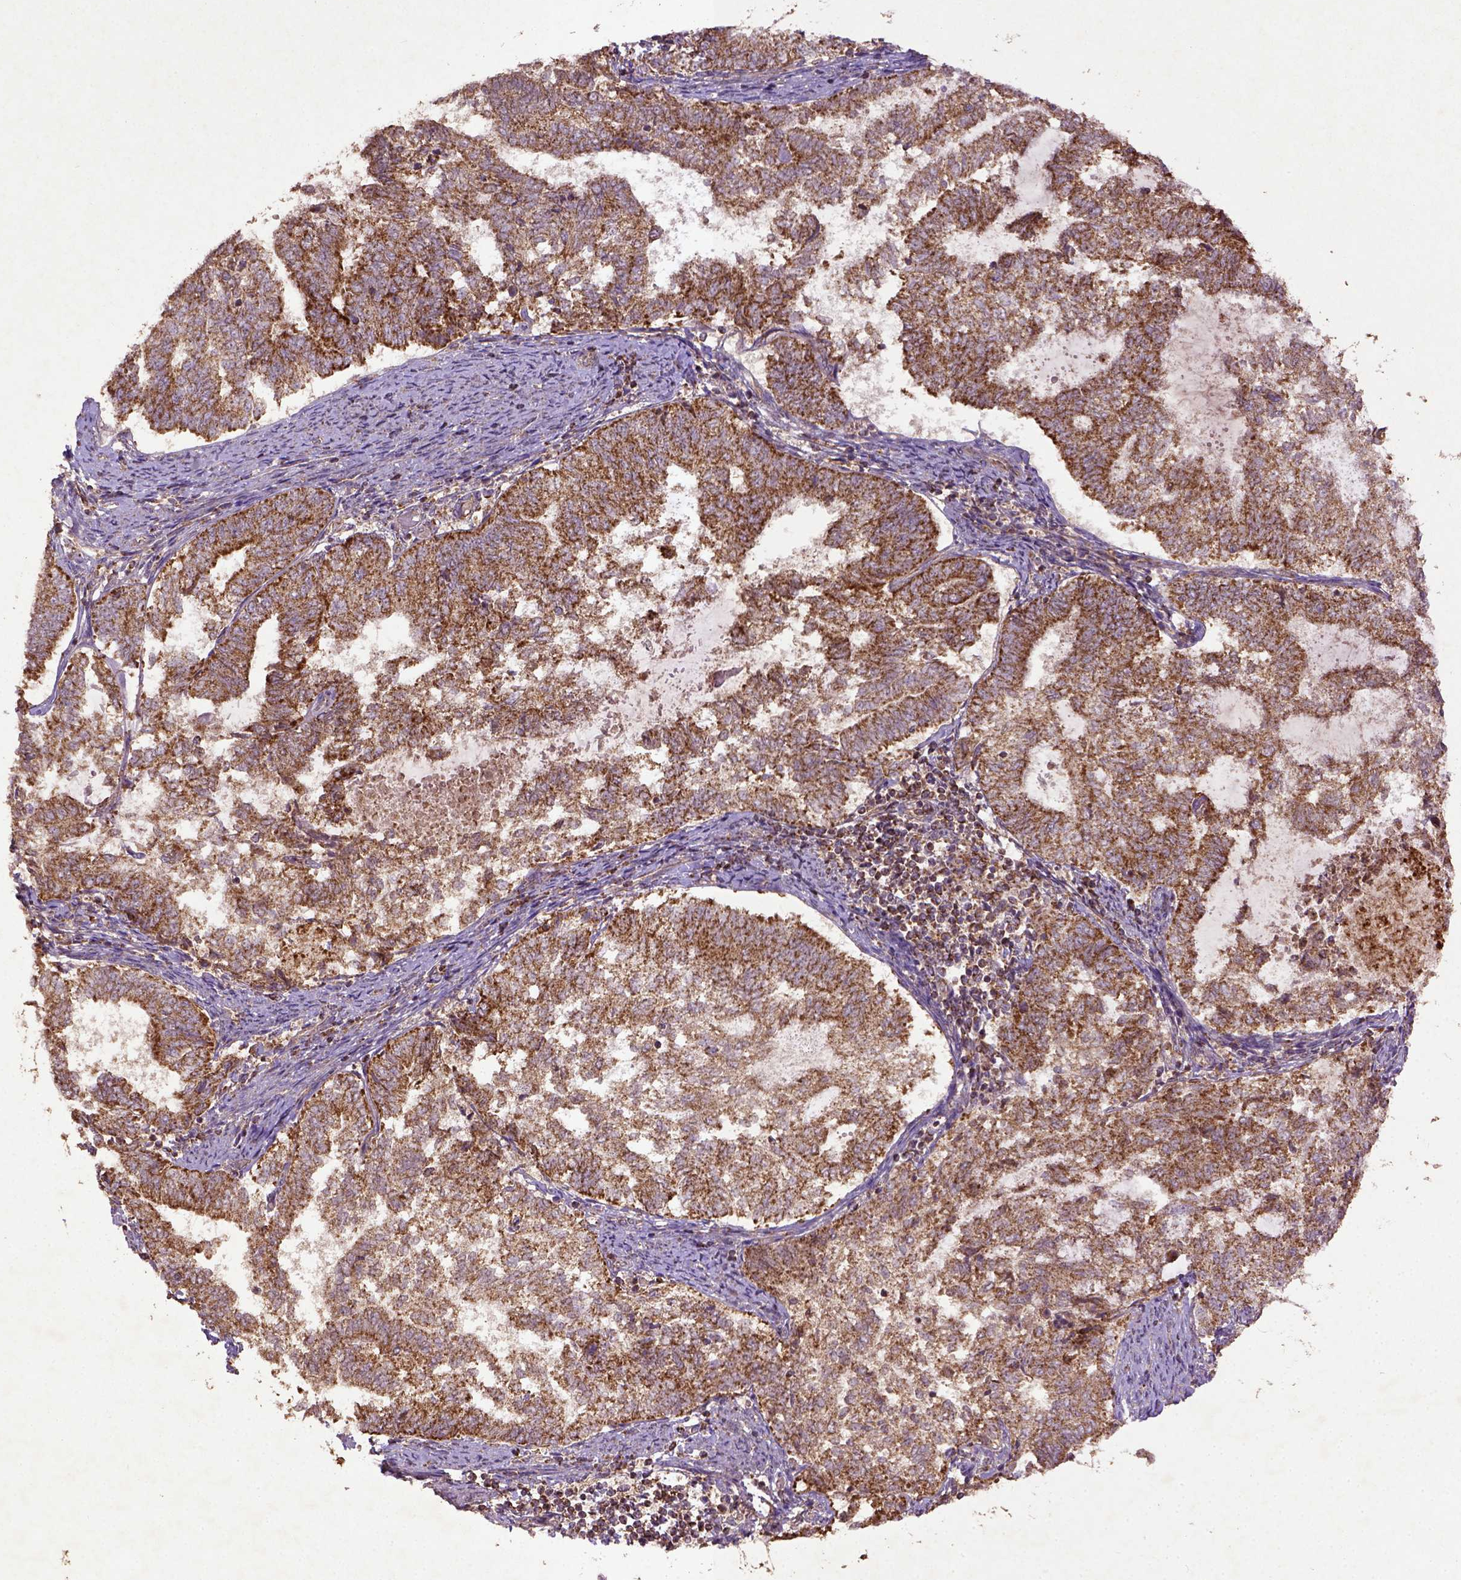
{"staining": {"intensity": "strong", "quantity": ">75%", "location": "cytoplasmic/membranous"}, "tissue": "endometrial cancer", "cell_type": "Tumor cells", "image_type": "cancer", "snomed": [{"axis": "morphology", "description": "Adenocarcinoma, NOS"}, {"axis": "topography", "description": "Endometrium"}], "caption": "A brown stain shows strong cytoplasmic/membranous positivity of a protein in human endometrial cancer tumor cells. (brown staining indicates protein expression, while blue staining denotes nuclei).", "gene": "MT-CO1", "patient": {"sex": "female", "age": 65}}